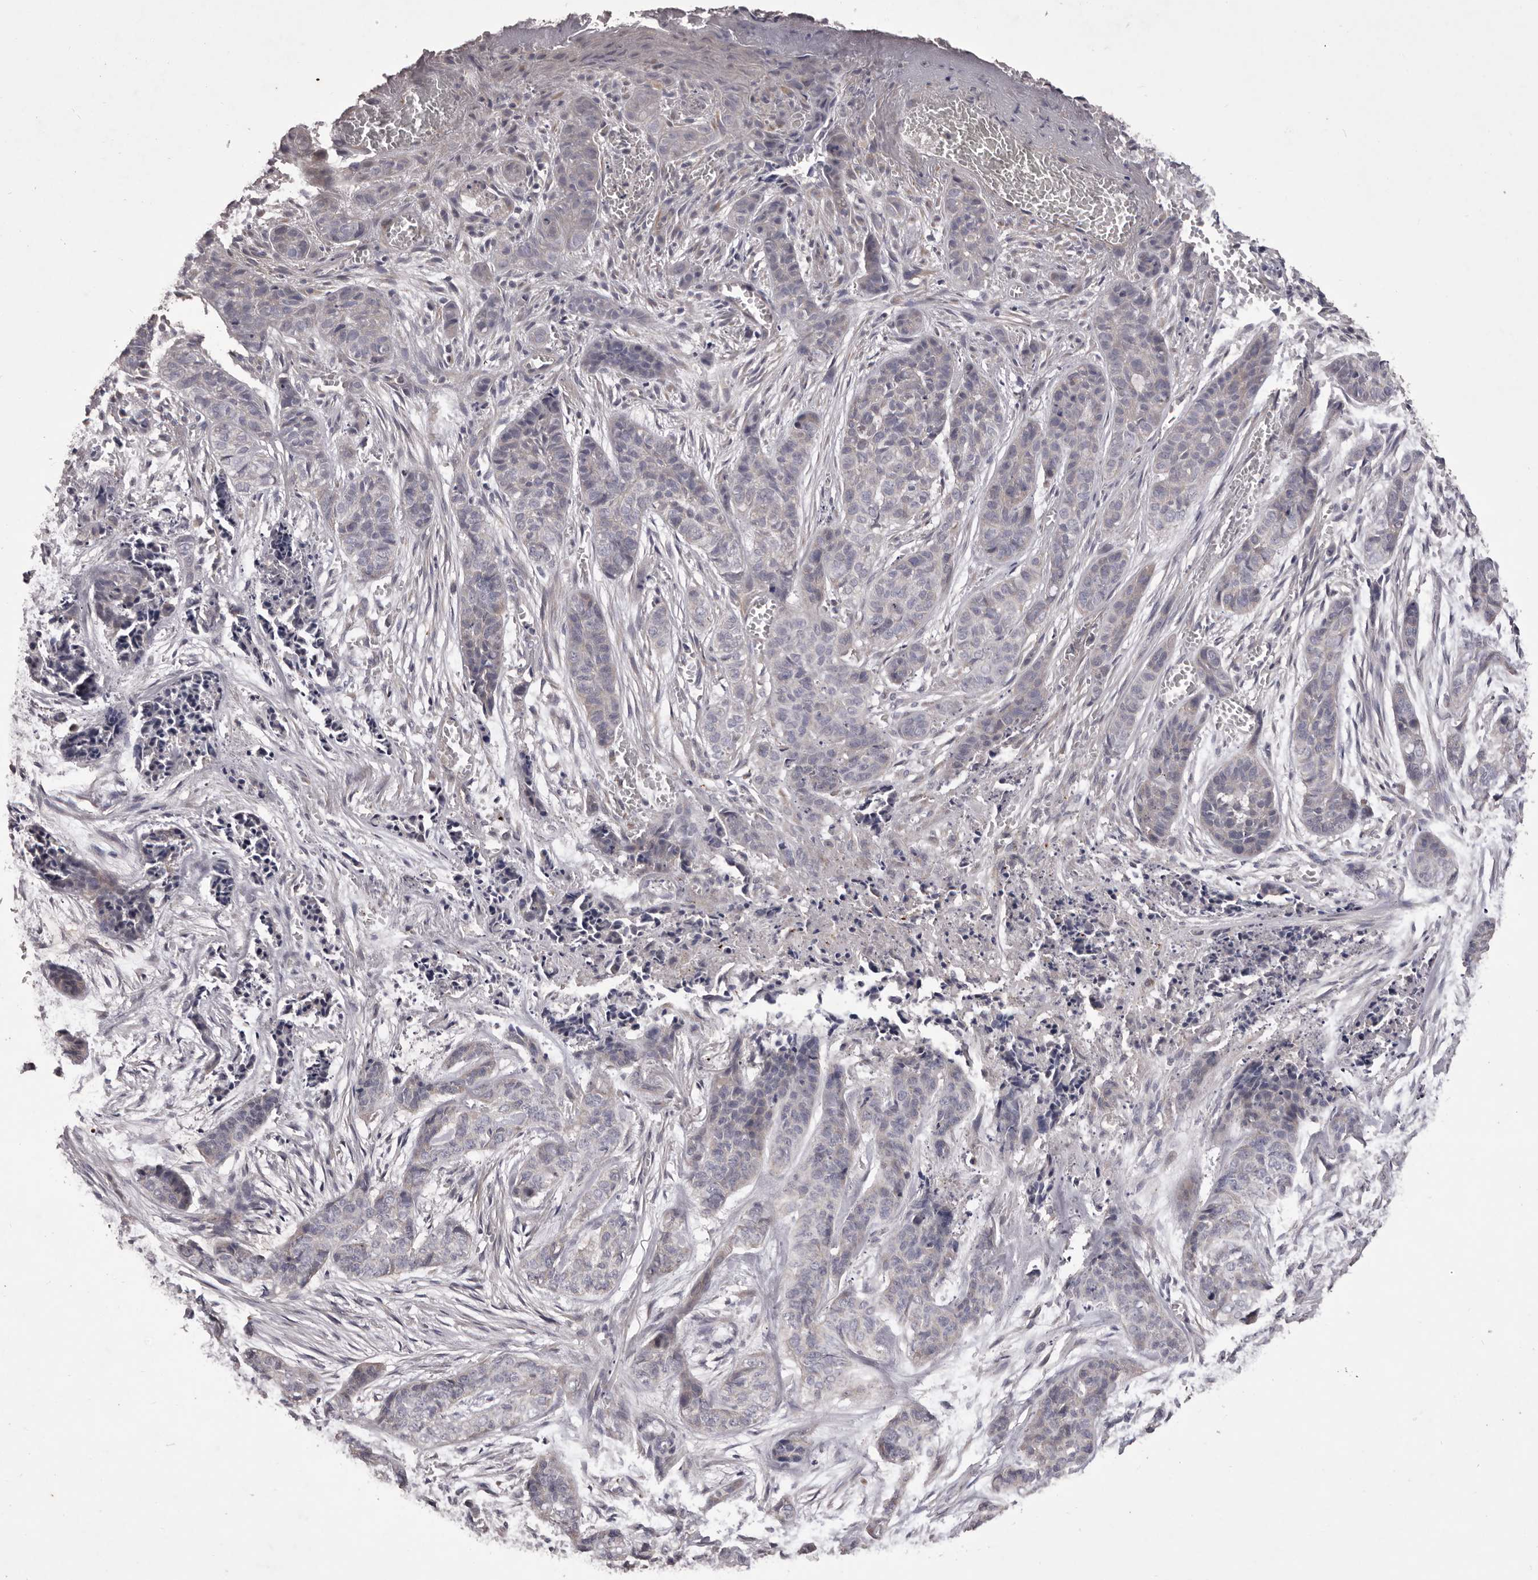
{"staining": {"intensity": "negative", "quantity": "none", "location": "none"}, "tissue": "skin cancer", "cell_type": "Tumor cells", "image_type": "cancer", "snomed": [{"axis": "morphology", "description": "Basal cell carcinoma"}, {"axis": "topography", "description": "Skin"}], "caption": "Immunohistochemical staining of skin cancer (basal cell carcinoma) reveals no significant expression in tumor cells.", "gene": "PNRC1", "patient": {"sex": "female", "age": 64}}